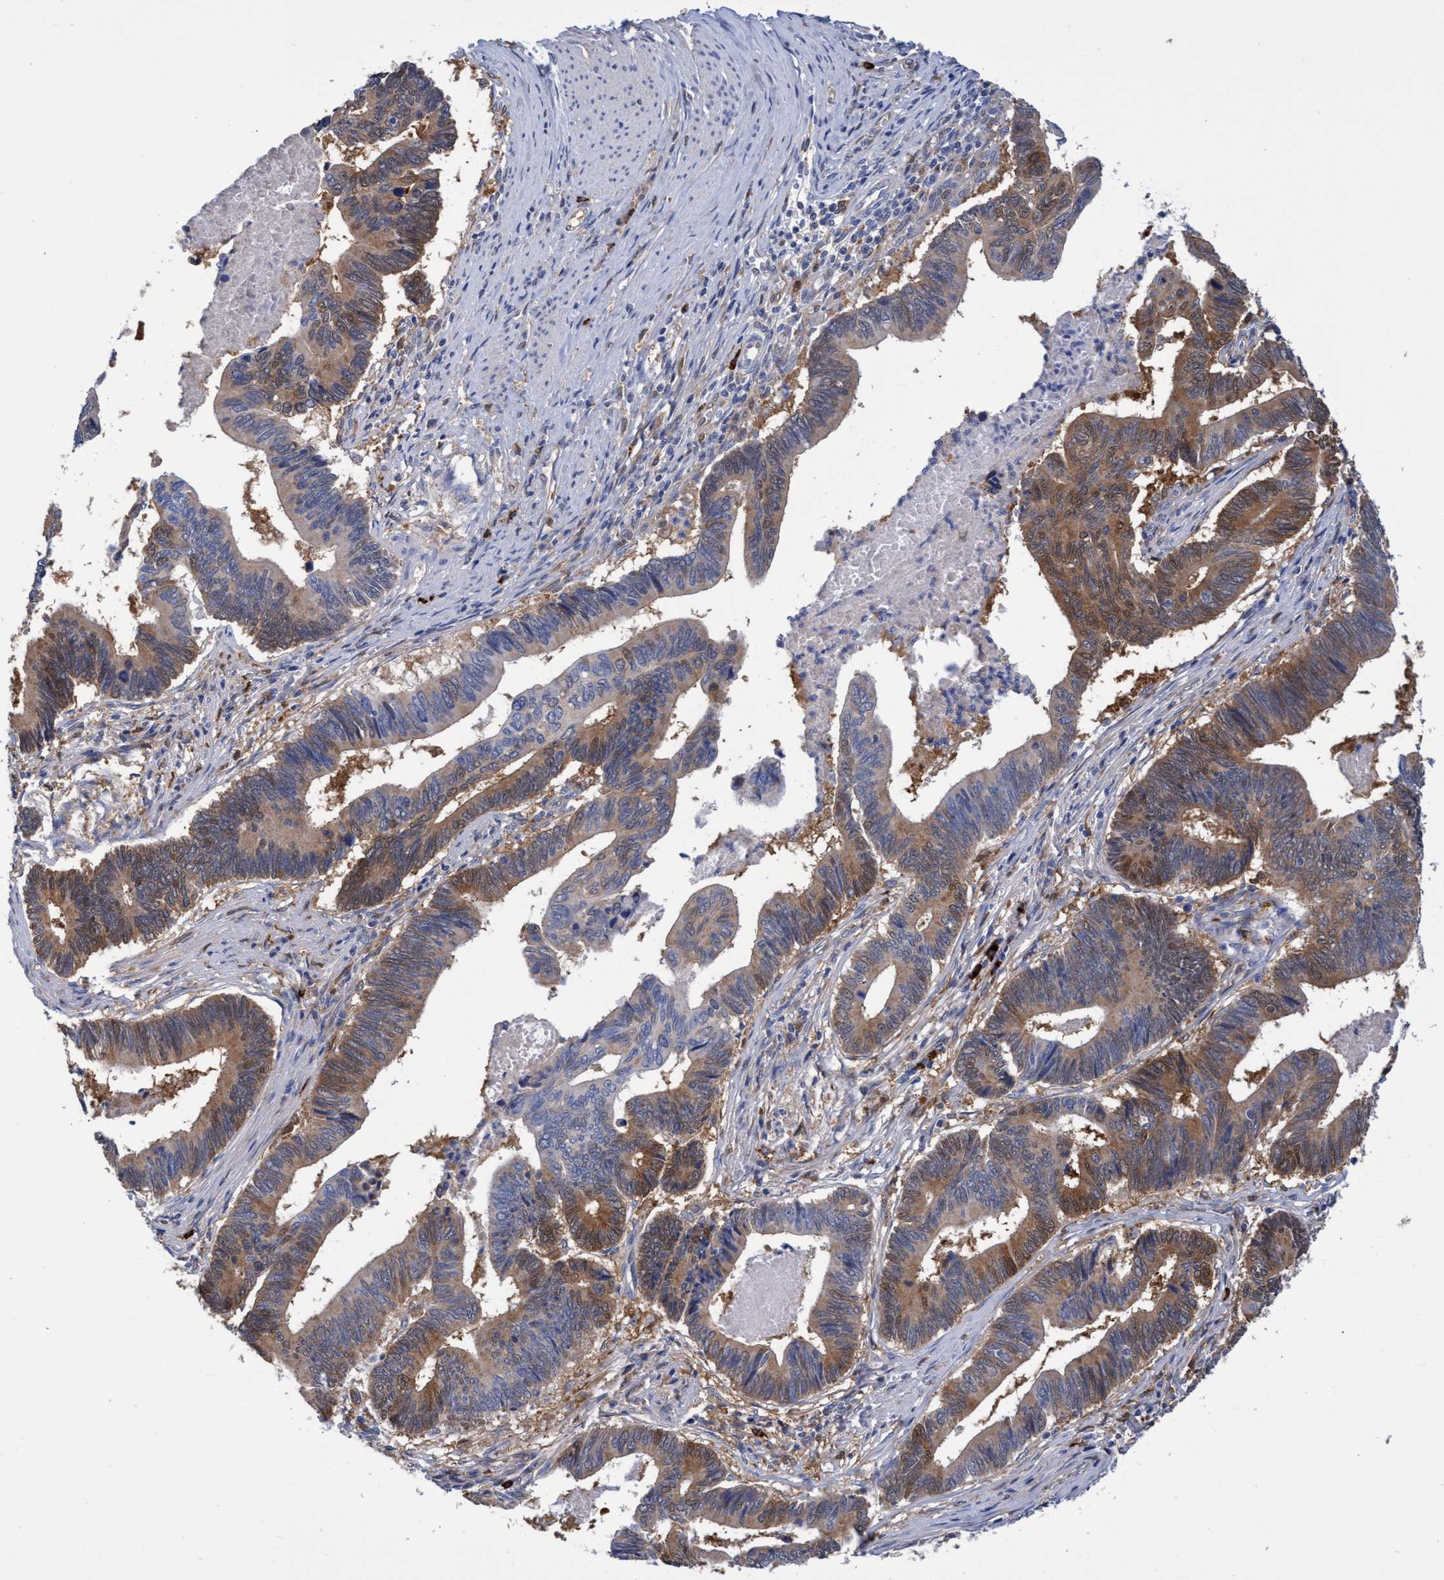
{"staining": {"intensity": "moderate", "quantity": ">75%", "location": "cytoplasmic/membranous"}, "tissue": "pancreatic cancer", "cell_type": "Tumor cells", "image_type": "cancer", "snomed": [{"axis": "morphology", "description": "Adenocarcinoma, NOS"}, {"axis": "topography", "description": "Pancreas"}], "caption": "Moderate cytoplasmic/membranous expression is present in about >75% of tumor cells in pancreatic adenocarcinoma.", "gene": "PNPO", "patient": {"sex": "female", "age": 70}}